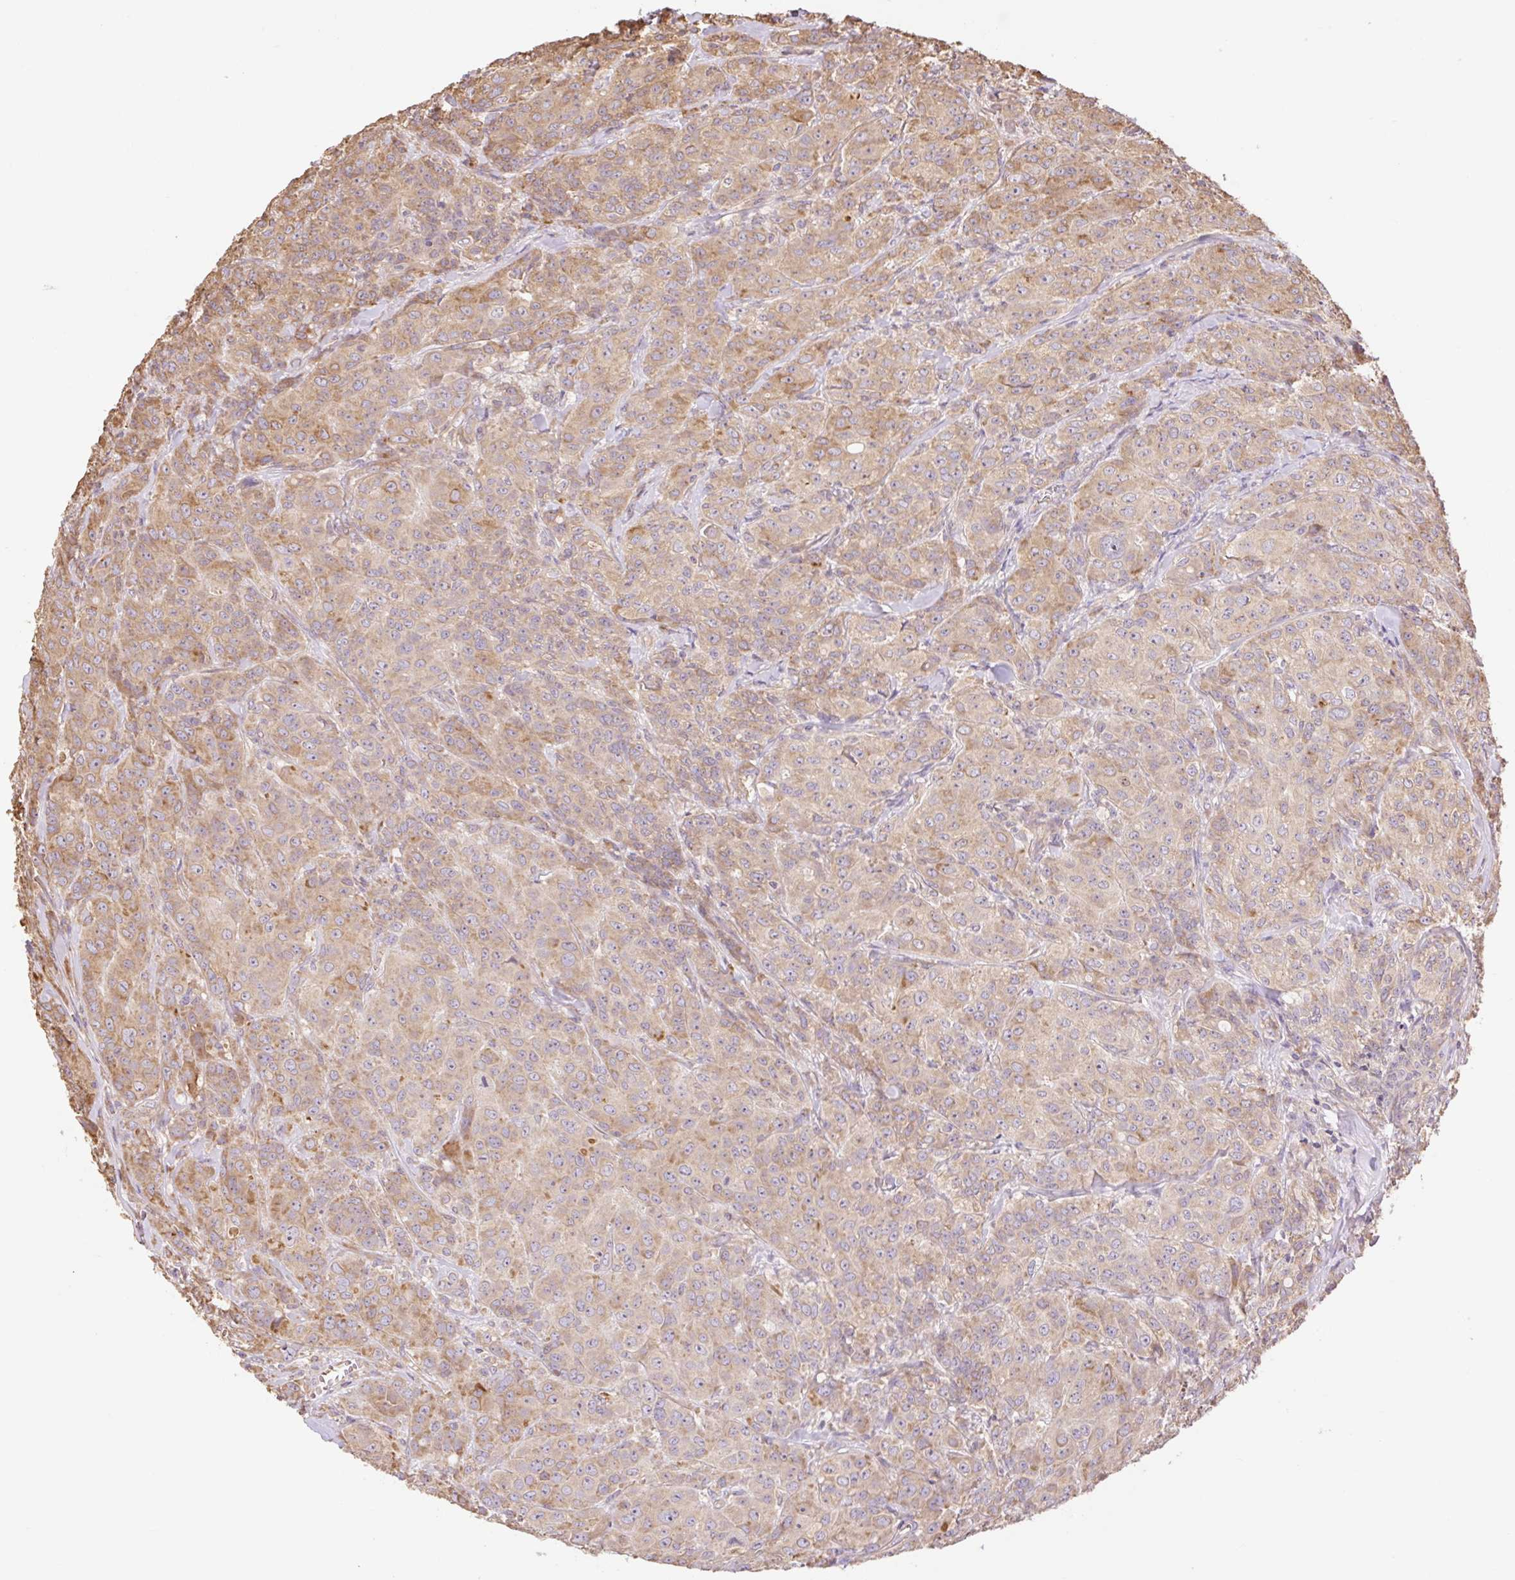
{"staining": {"intensity": "moderate", "quantity": ">75%", "location": "cytoplasmic/membranous"}, "tissue": "breast cancer", "cell_type": "Tumor cells", "image_type": "cancer", "snomed": [{"axis": "morphology", "description": "Normal tissue, NOS"}, {"axis": "morphology", "description": "Duct carcinoma"}, {"axis": "topography", "description": "Breast"}], "caption": "Protein staining shows moderate cytoplasmic/membranous expression in approximately >75% of tumor cells in breast intraductal carcinoma.", "gene": "DESI1", "patient": {"sex": "female", "age": 43}}